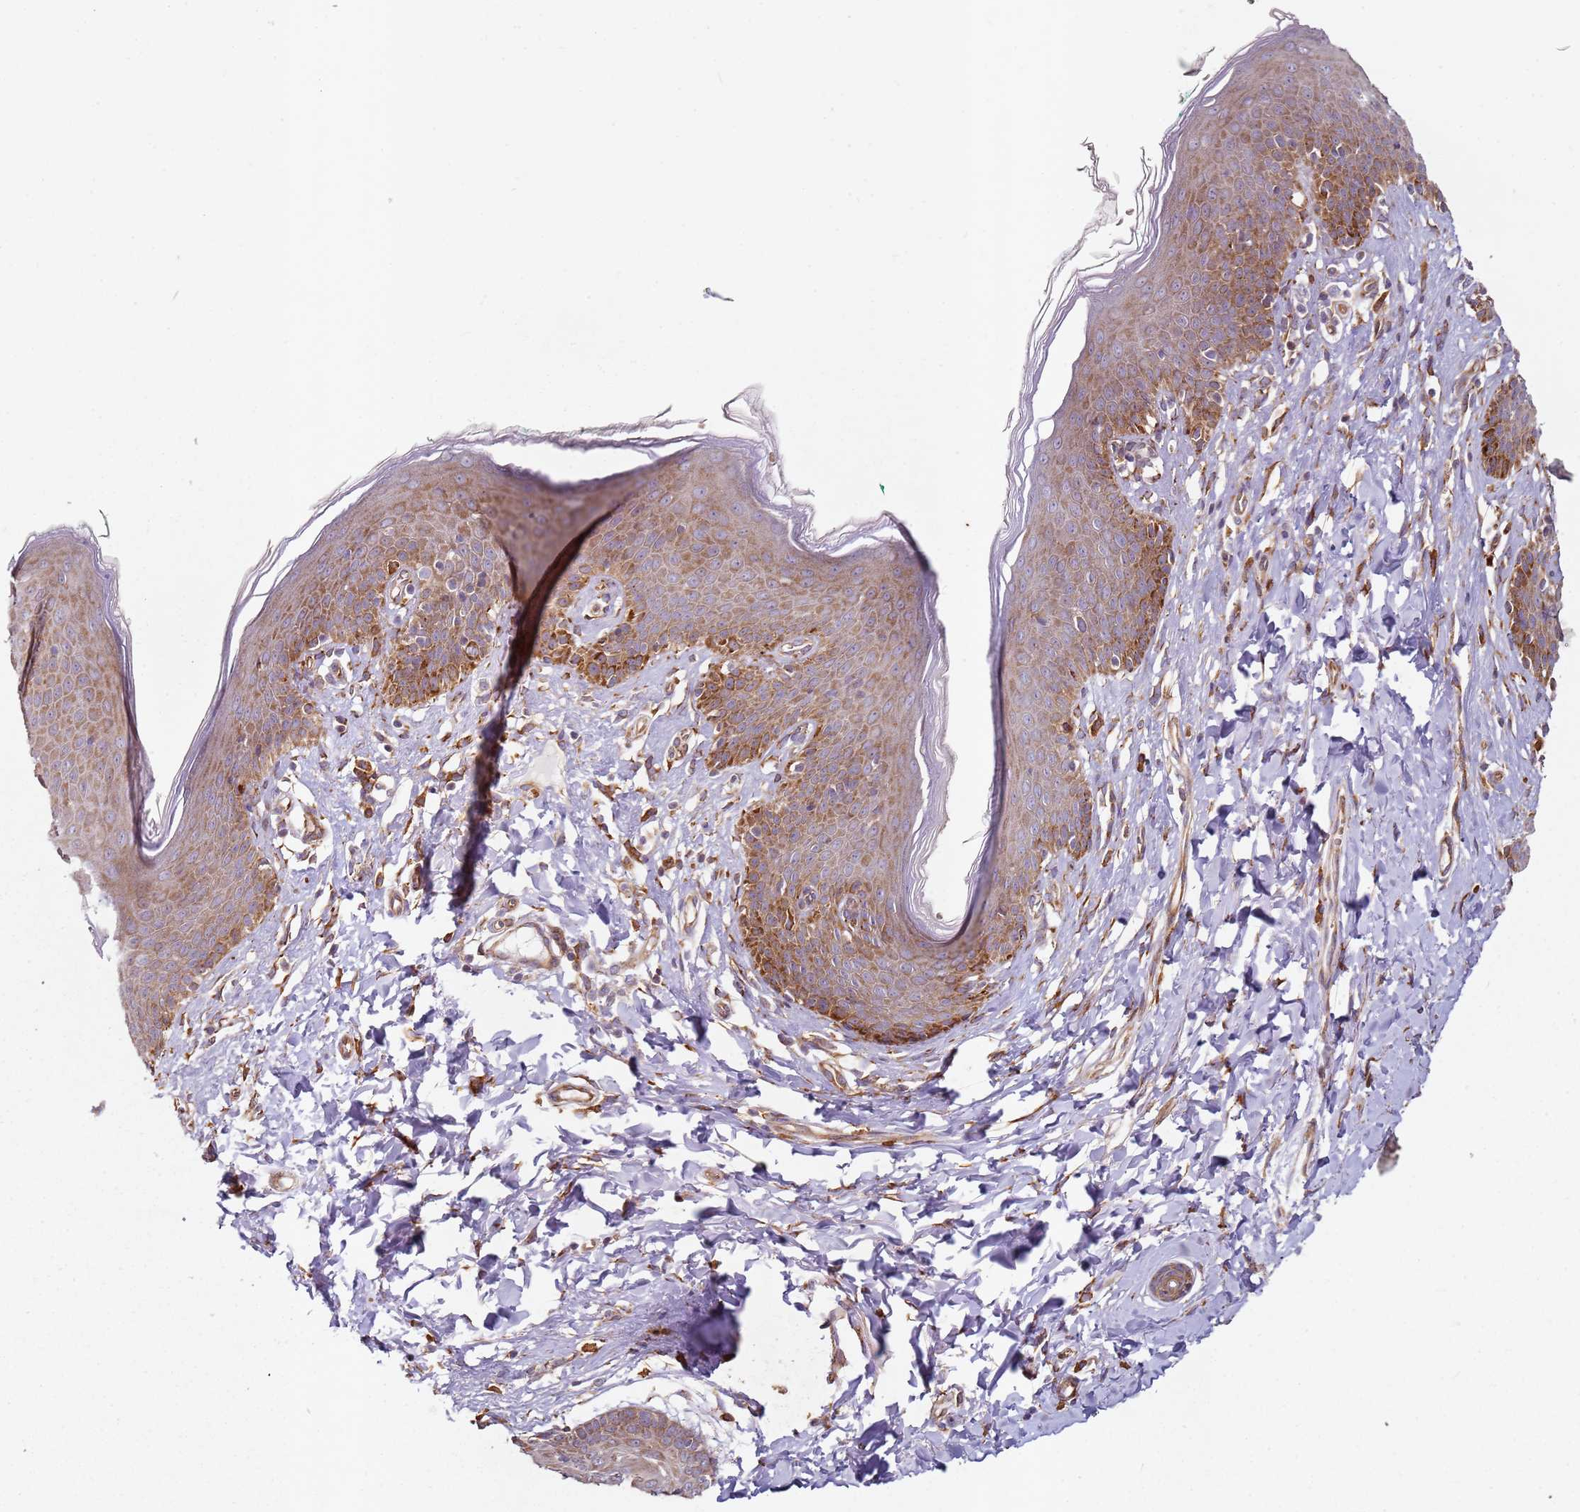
{"staining": {"intensity": "strong", "quantity": "25%-75%", "location": "cytoplasmic/membranous"}, "tissue": "skin", "cell_type": "Epidermal cells", "image_type": "normal", "snomed": [{"axis": "morphology", "description": "Normal tissue, NOS"}, {"axis": "topography", "description": "Vulva"}], "caption": "The photomicrograph shows immunohistochemical staining of benign skin. There is strong cytoplasmic/membranous positivity is identified in about 25%-75% of epidermal cells.", "gene": "ARFRP1", "patient": {"sex": "female", "age": 66}}